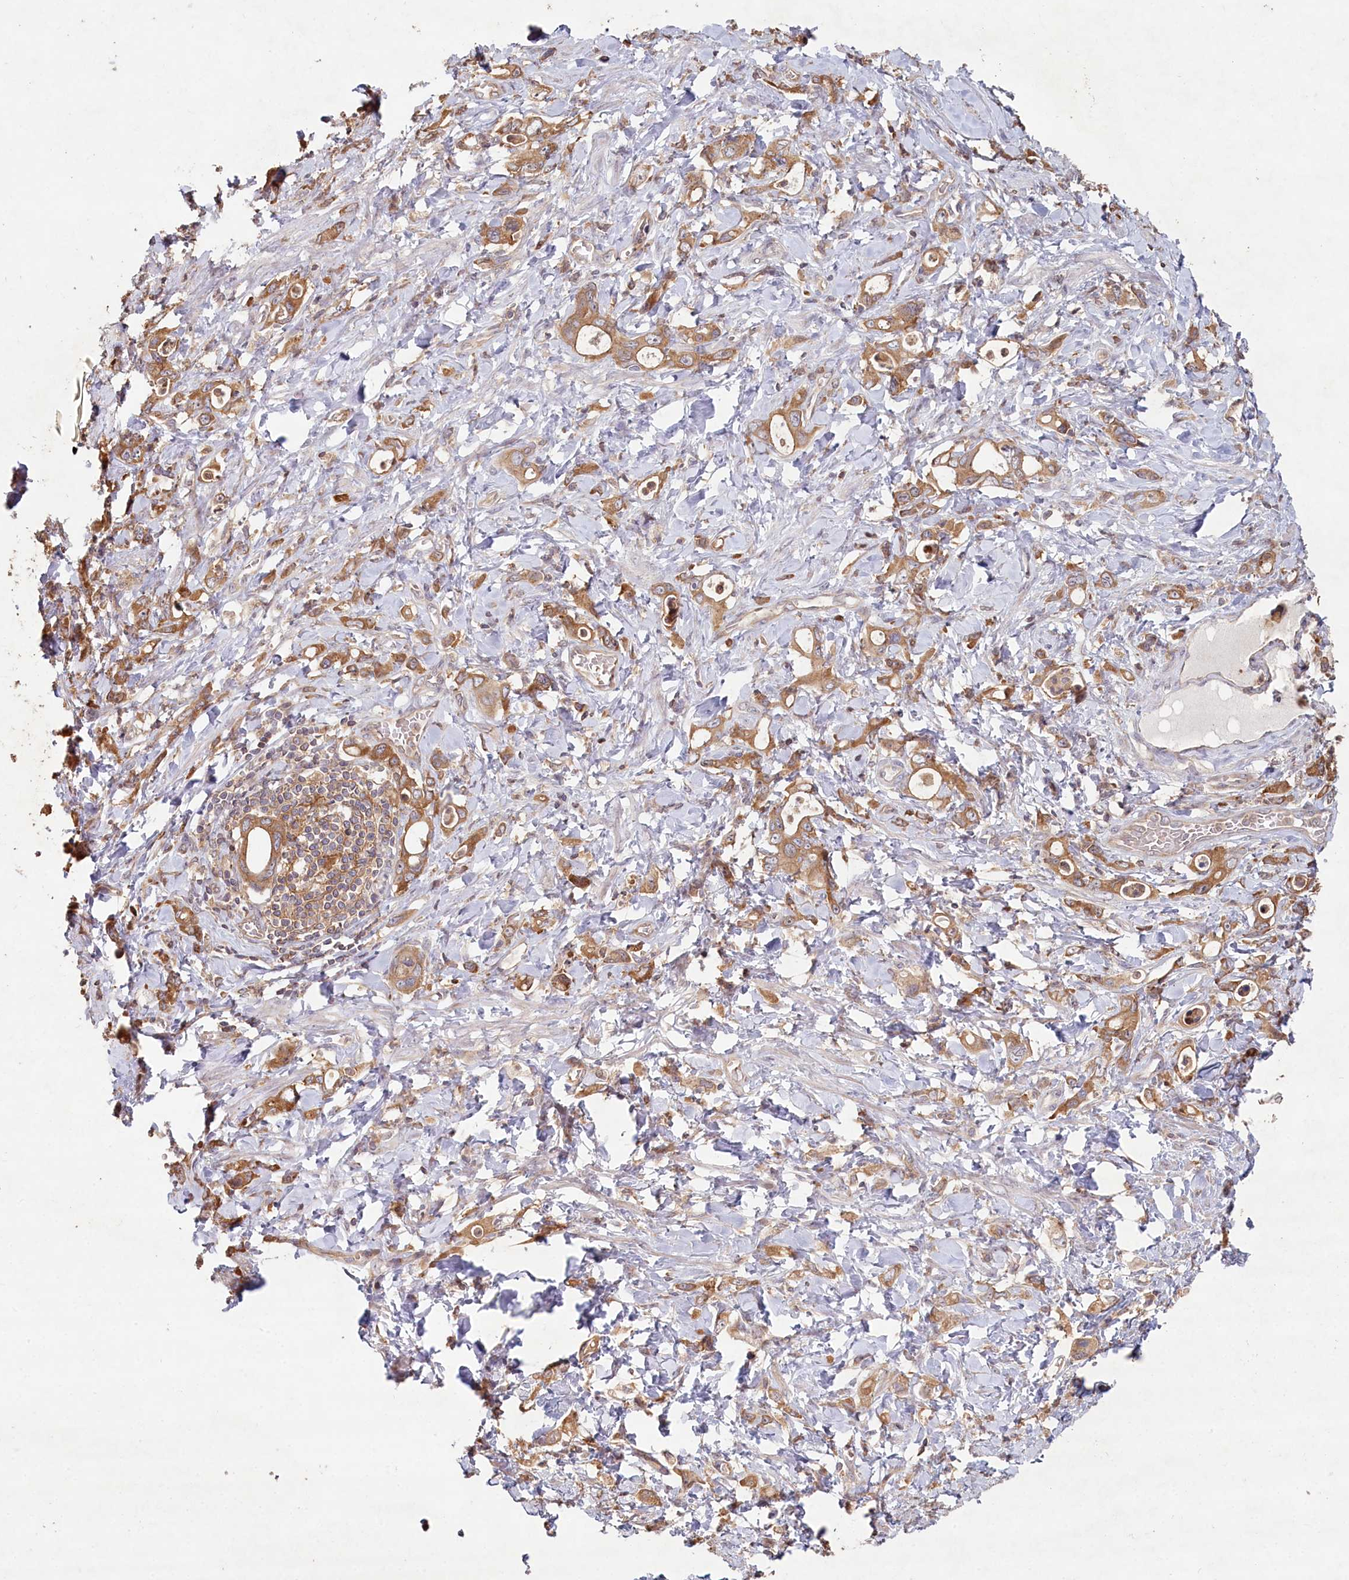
{"staining": {"intensity": "moderate", "quantity": ">75%", "location": "cytoplasmic/membranous"}, "tissue": "stomach cancer", "cell_type": "Tumor cells", "image_type": "cancer", "snomed": [{"axis": "morphology", "description": "Adenocarcinoma, NOS"}, {"axis": "topography", "description": "Stomach, lower"}], "caption": "The histopathology image shows immunohistochemical staining of stomach adenocarcinoma. There is moderate cytoplasmic/membranous expression is appreciated in approximately >75% of tumor cells. Nuclei are stained in blue.", "gene": "HAL", "patient": {"sex": "female", "age": 43}}